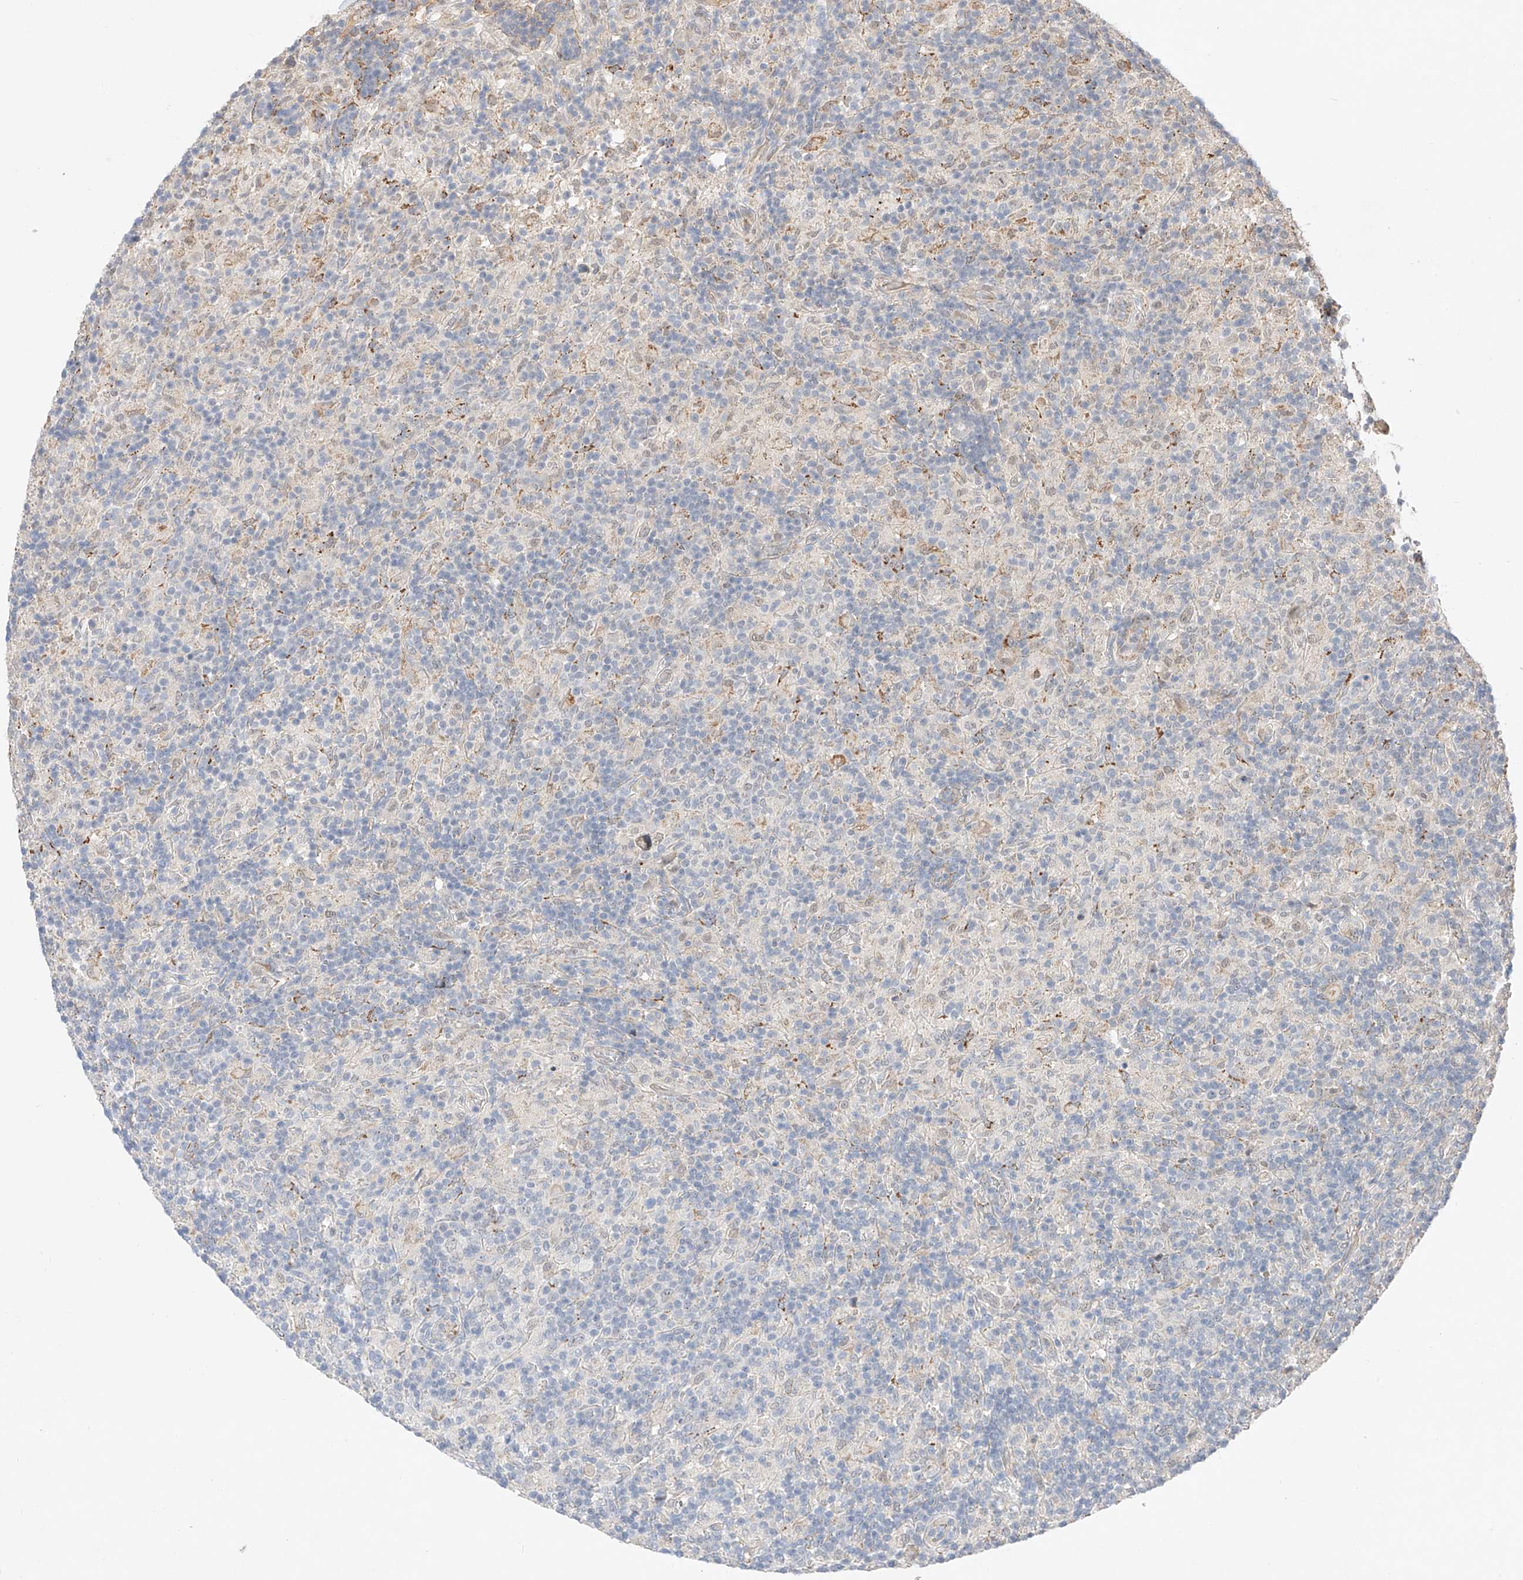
{"staining": {"intensity": "moderate", "quantity": "<25%", "location": "cytoplasmic/membranous"}, "tissue": "lymphoma", "cell_type": "Tumor cells", "image_type": "cancer", "snomed": [{"axis": "morphology", "description": "Hodgkin's disease, NOS"}, {"axis": "topography", "description": "Lymph node"}], "caption": "Moderate cytoplasmic/membranous expression for a protein is present in approximately <25% of tumor cells of lymphoma using IHC.", "gene": "IL22RA2", "patient": {"sex": "male", "age": 70}}